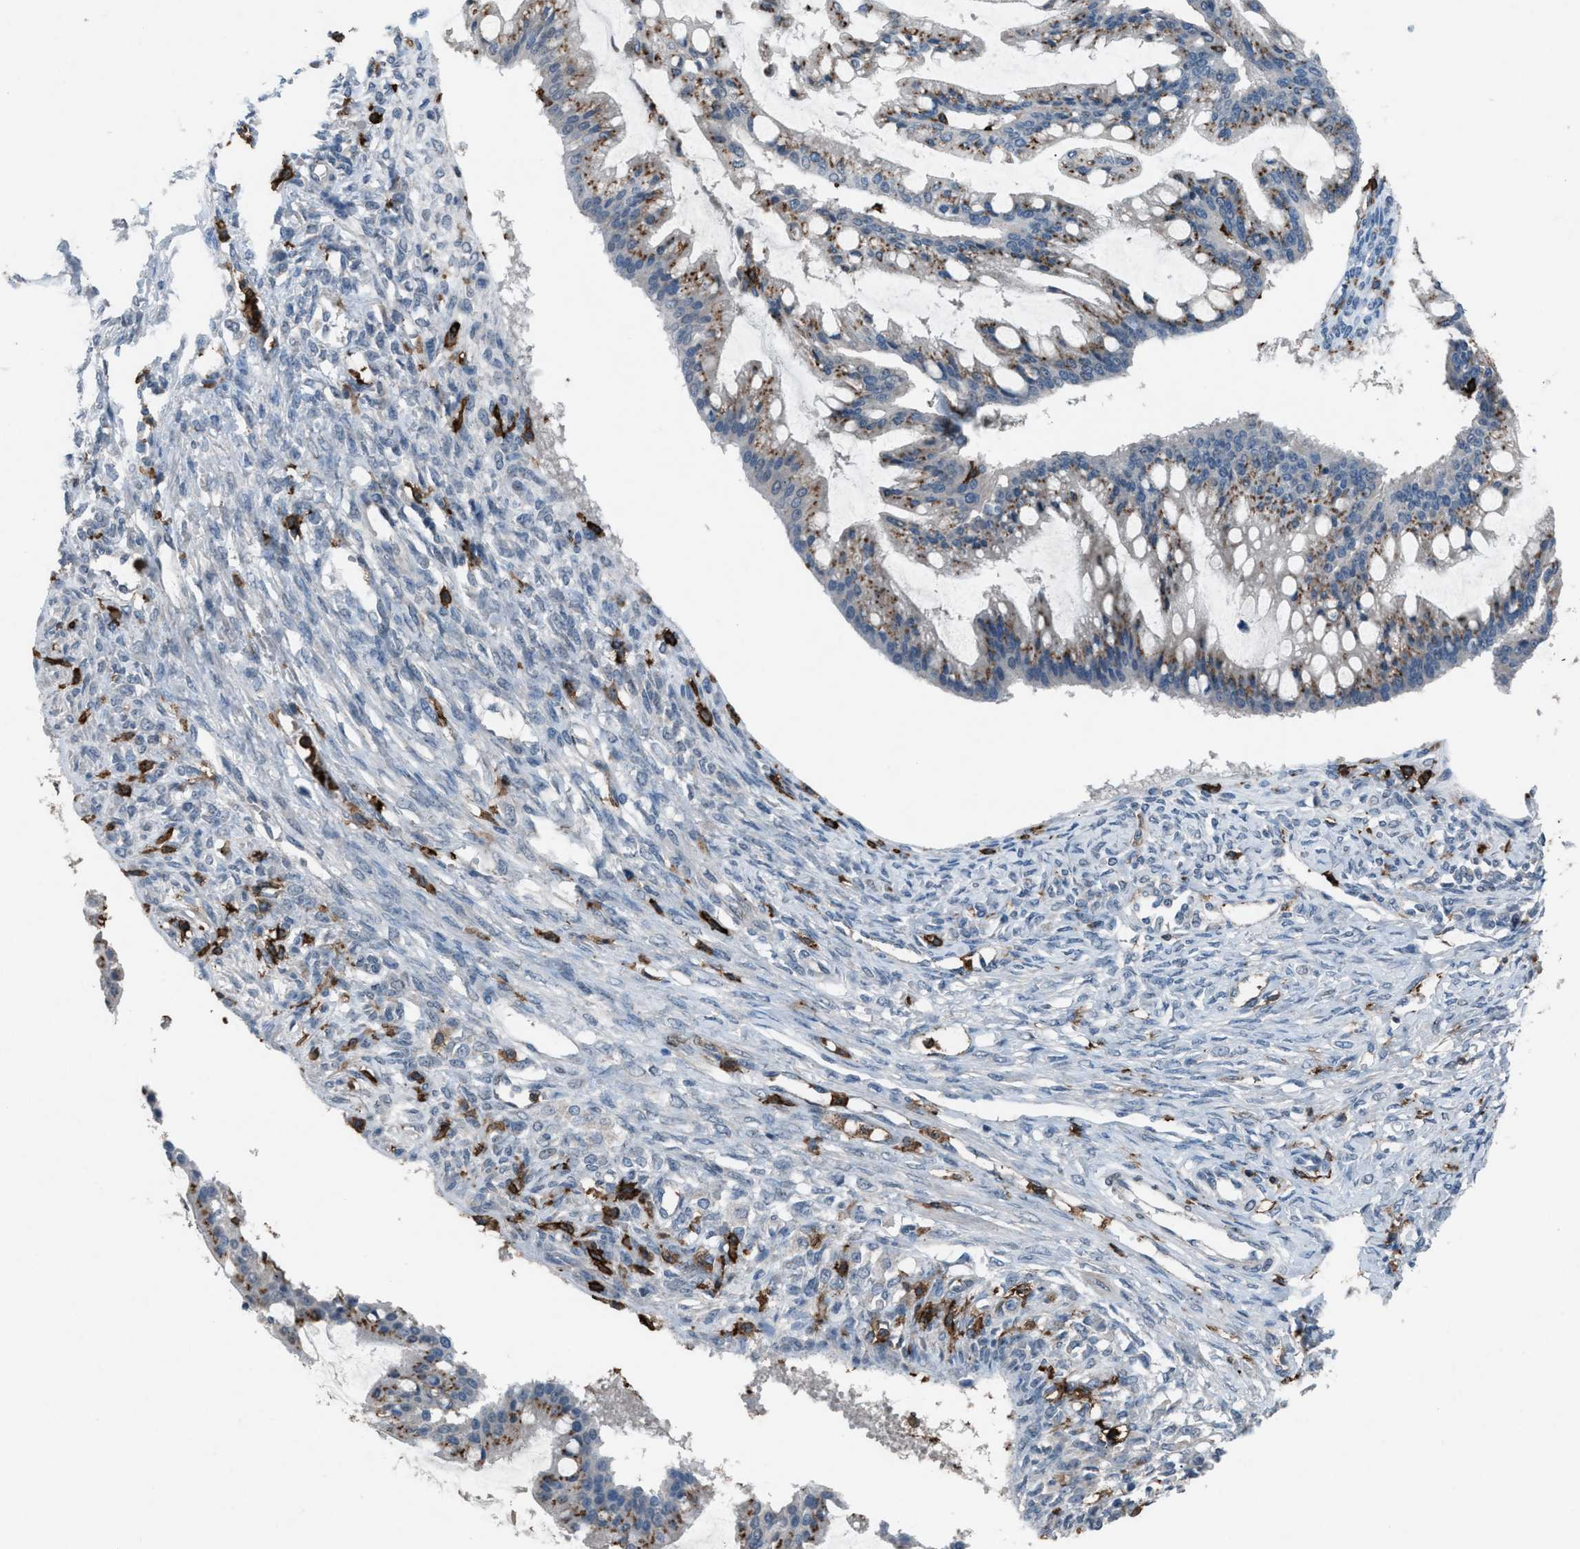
{"staining": {"intensity": "moderate", "quantity": ">75%", "location": "cytoplasmic/membranous"}, "tissue": "ovarian cancer", "cell_type": "Tumor cells", "image_type": "cancer", "snomed": [{"axis": "morphology", "description": "Cystadenocarcinoma, mucinous, NOS"}, {"axis": "topography", "description": "Ovary"}], "caption": "This histopathology image exhibits ovarian mucinous cystadenocarcinoma stained with immunohistochemistry to label a protein in brown. The cytoplasmic/membranous of tumor cells show moderate positivity for the protein. Nuclei are counter-stained blue.", "gene": "FCER1G", "patient": {"sex": "female", "age": 73}}